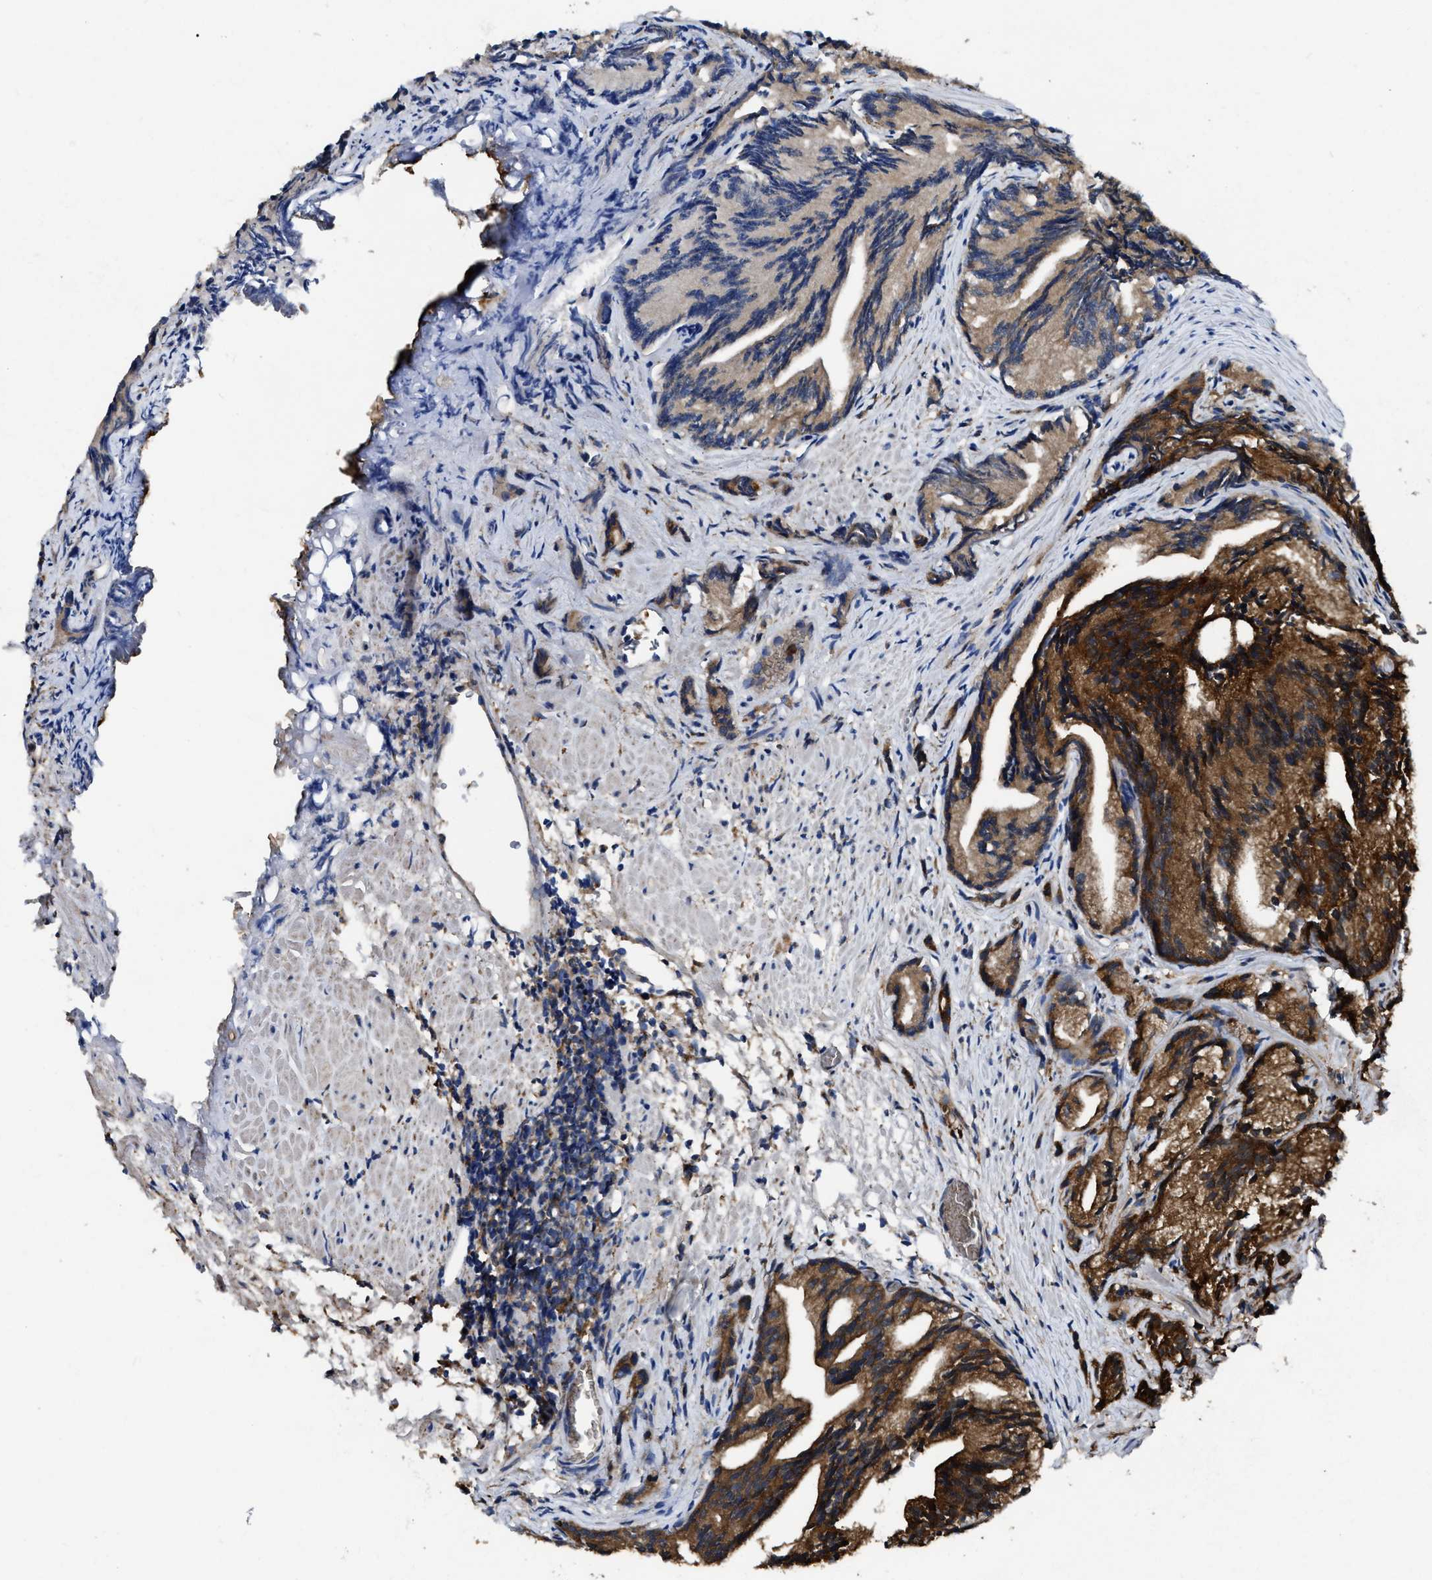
{"staining": {"intensity": "strong", "quantity": ">75%", "location": "cytoplasmic/membranous"}, "tissue": "prostate cancer", "cell_type": "Tumor cells", "image_type": "cancer", "snomed": [{"axis": "morphology", "description": "Adenocarcinoma, Low grade"}, {"axis": "topography", "description": "Prostate"}], "caption": "Prostate adenocarcinoma (low-grade) stained with a brown dye demonstrates strong cytoplasmic/membranous positive staining in approximately >75% of tumor cells.", "gene": "GET4", "patient": {"sex": "male", "age": 89}}